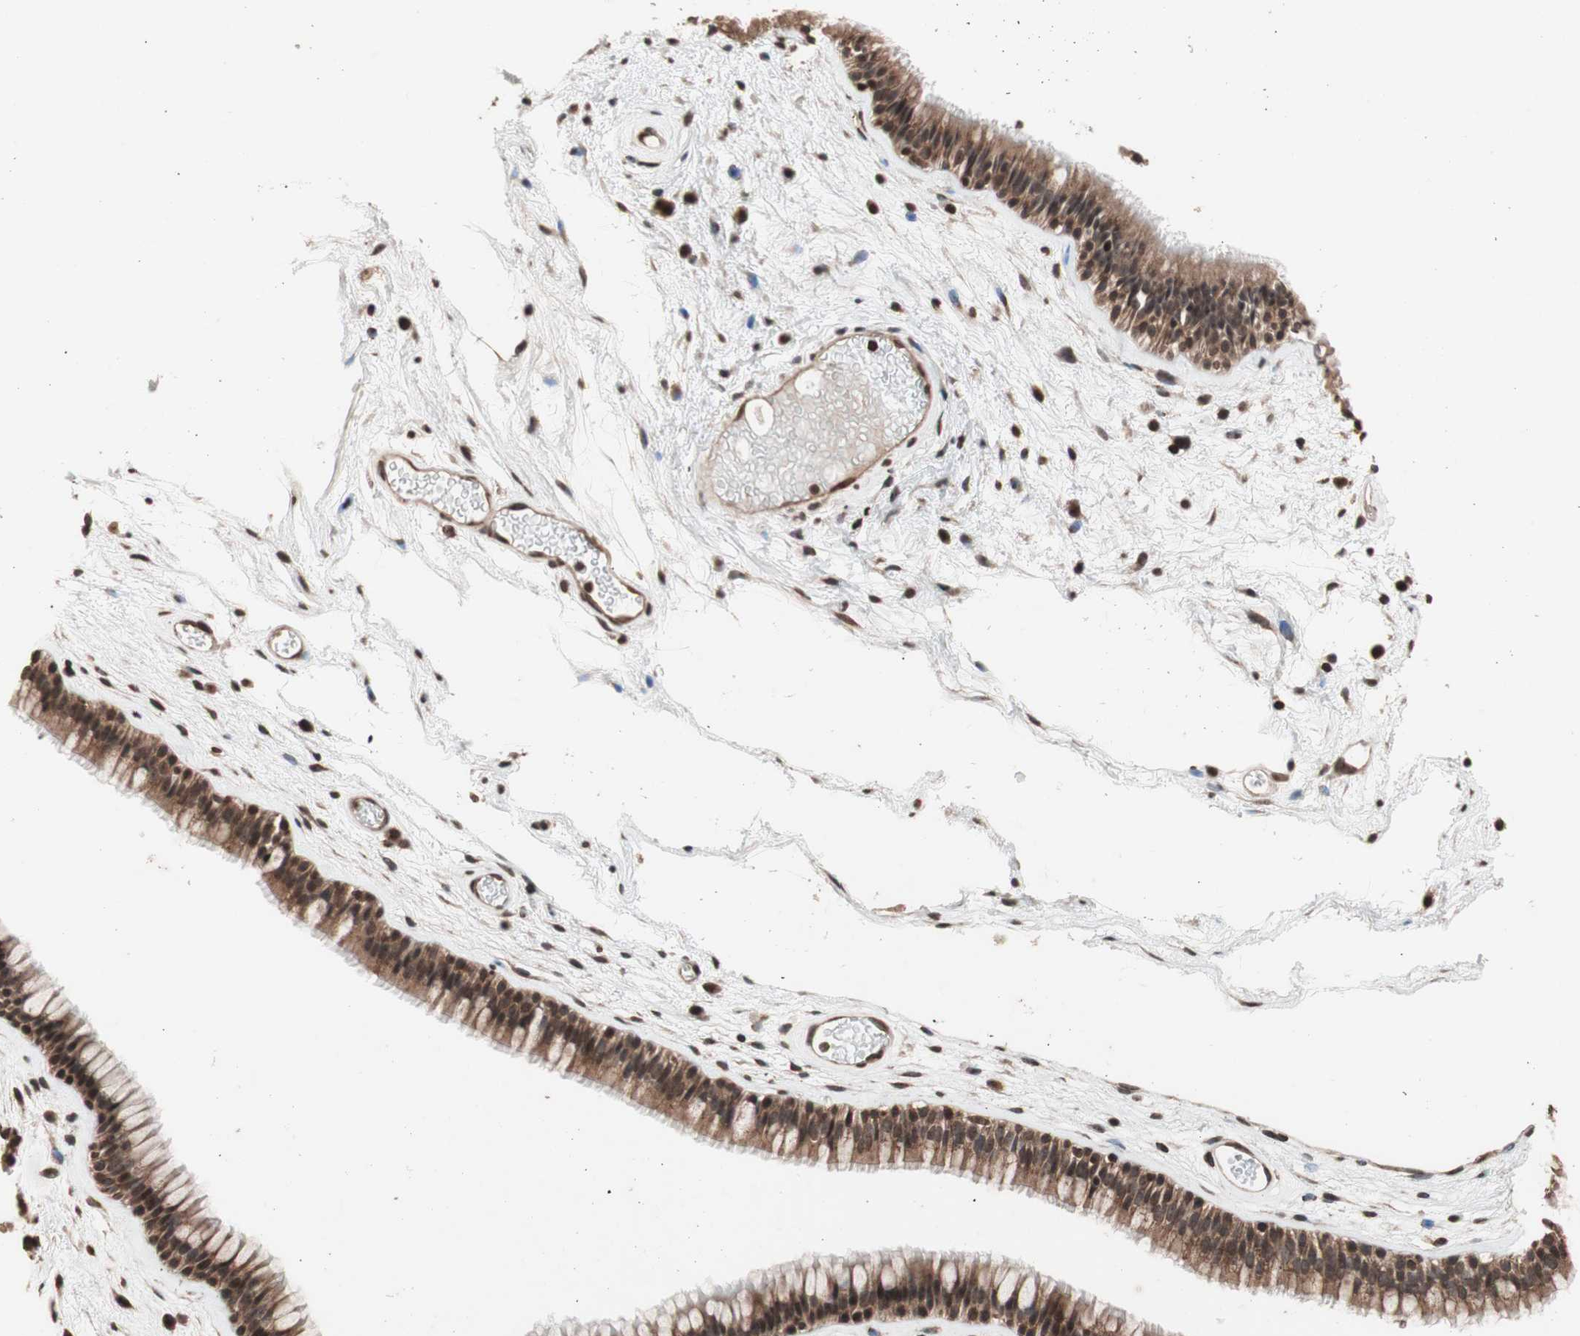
{"staining": {"intensity": "strong", "quantity": ">75%", "location": "cytoplasmic/membranous"}, "tissue": "nasopharynx", "cell_type": "Respiratory epithelial cells", "image_type": "normal", "snomed": [{"axis": "morphology", "description": "Normal tissue, NOS"}, {"axis": "morphology", "description": "Inflammation, NOS"}, {"axis": "topography", "description": "Nasopharynx"}], "caption": "This is a micrograph of IHC staining of benign nasopharynx, which shows strong positivity in the cytoplasmic/membranous of respiratory epithelial cells.", "gene": "ZFC3H1", "patient": {"sex": "male", "age": 48}}